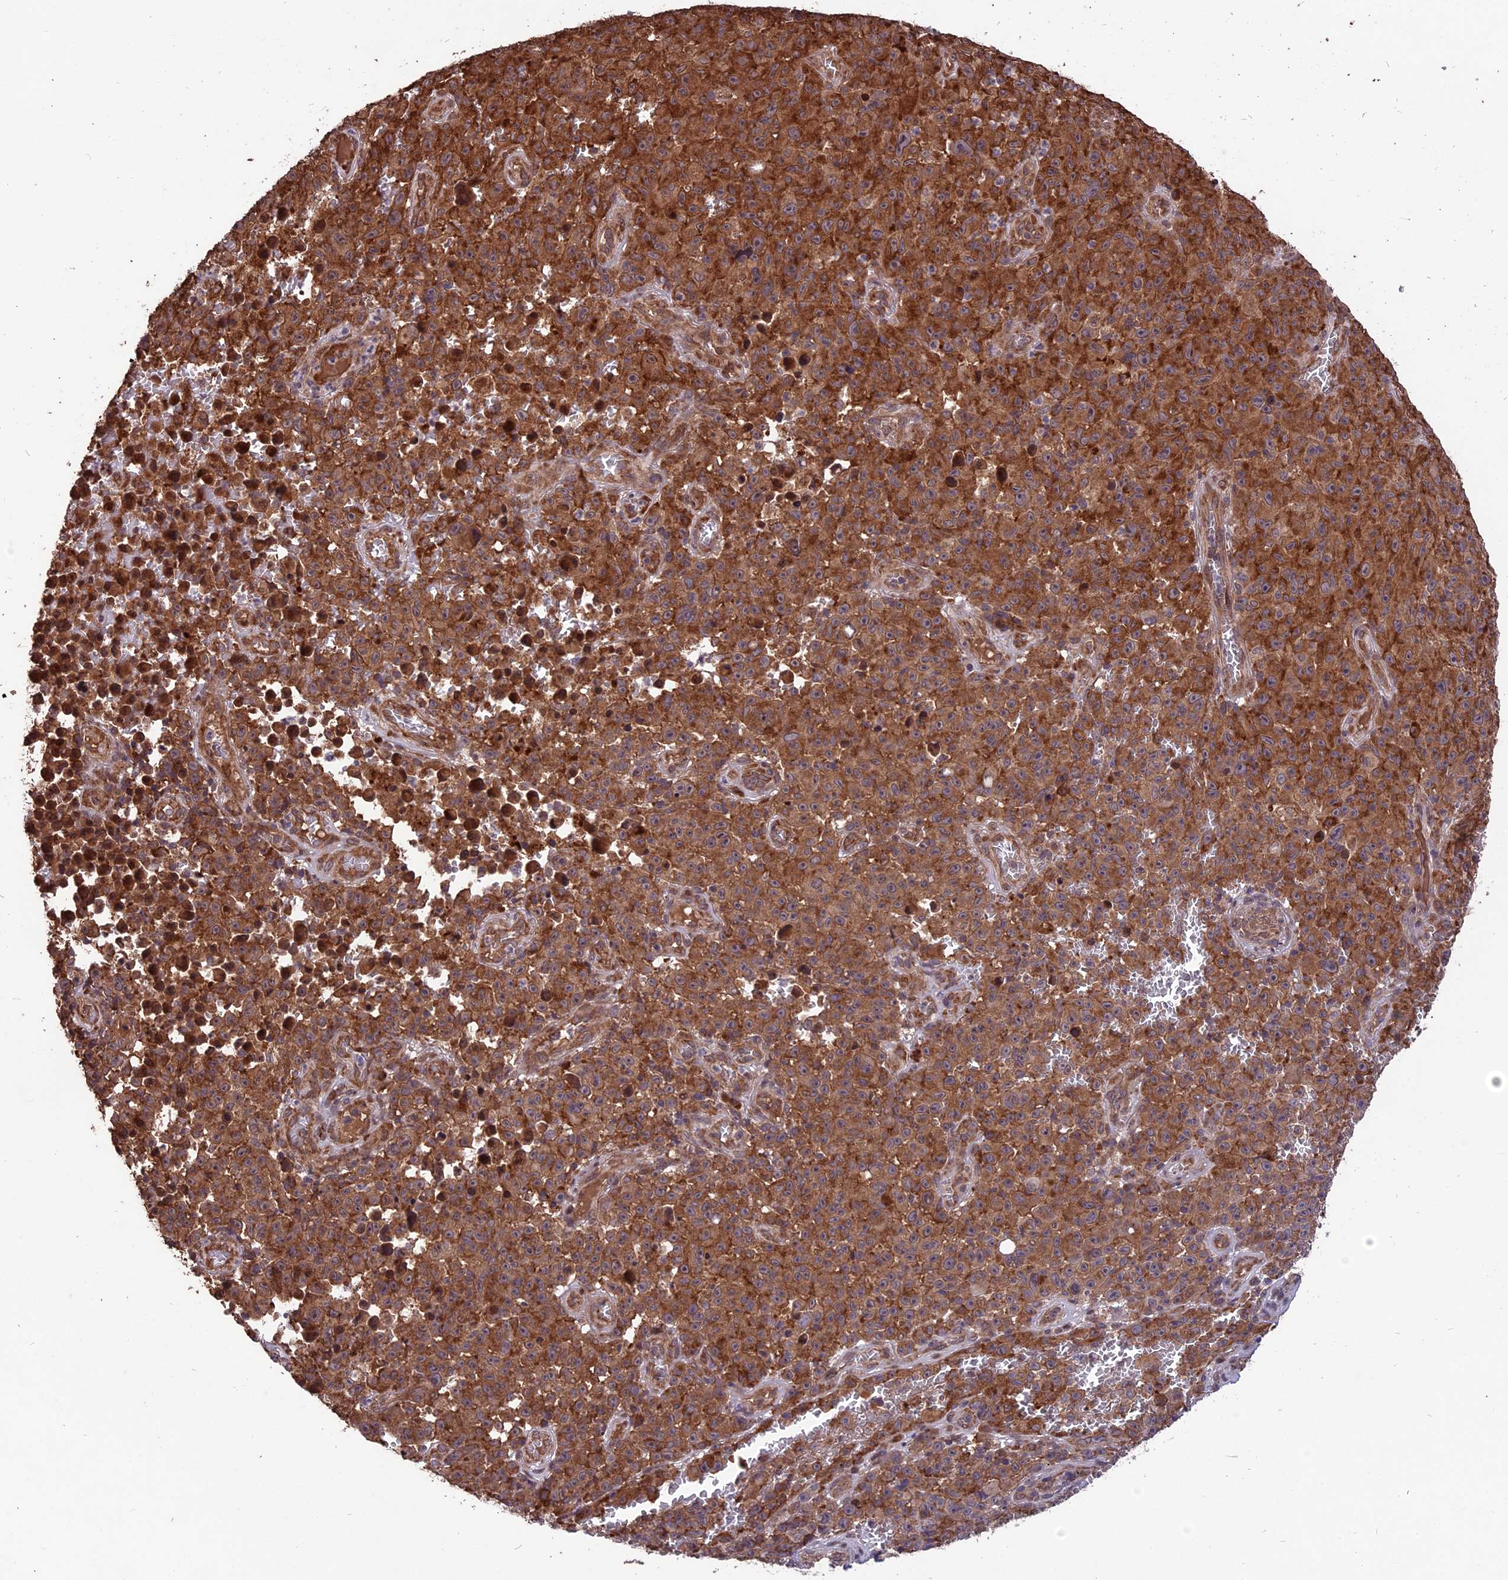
{"staining": {"intensity": "strong", "quantity": ">75%", "location": "cytoplasmic/membranous"}, "tissue": "melanoma", "cell_type": "Tumor cells", "image_type": "cancer", "snomed": [{"axis": "morphology", "description": "Malignant melanoma, NOS"}, {"axis": "topography", "description": "Skin"}], "caption": "Immunohistochemistry micrograph of neoplastic tissue: malignant melanoma stained using IHC exhibits high levels of strong protein expression localized specifically in the cytoplasmic/membranous of tumor cells, appearing as a cytoplasmic/membranous brown color.", "gene": "ZNF598", "patient": {"sex": "female", "age": 82}}